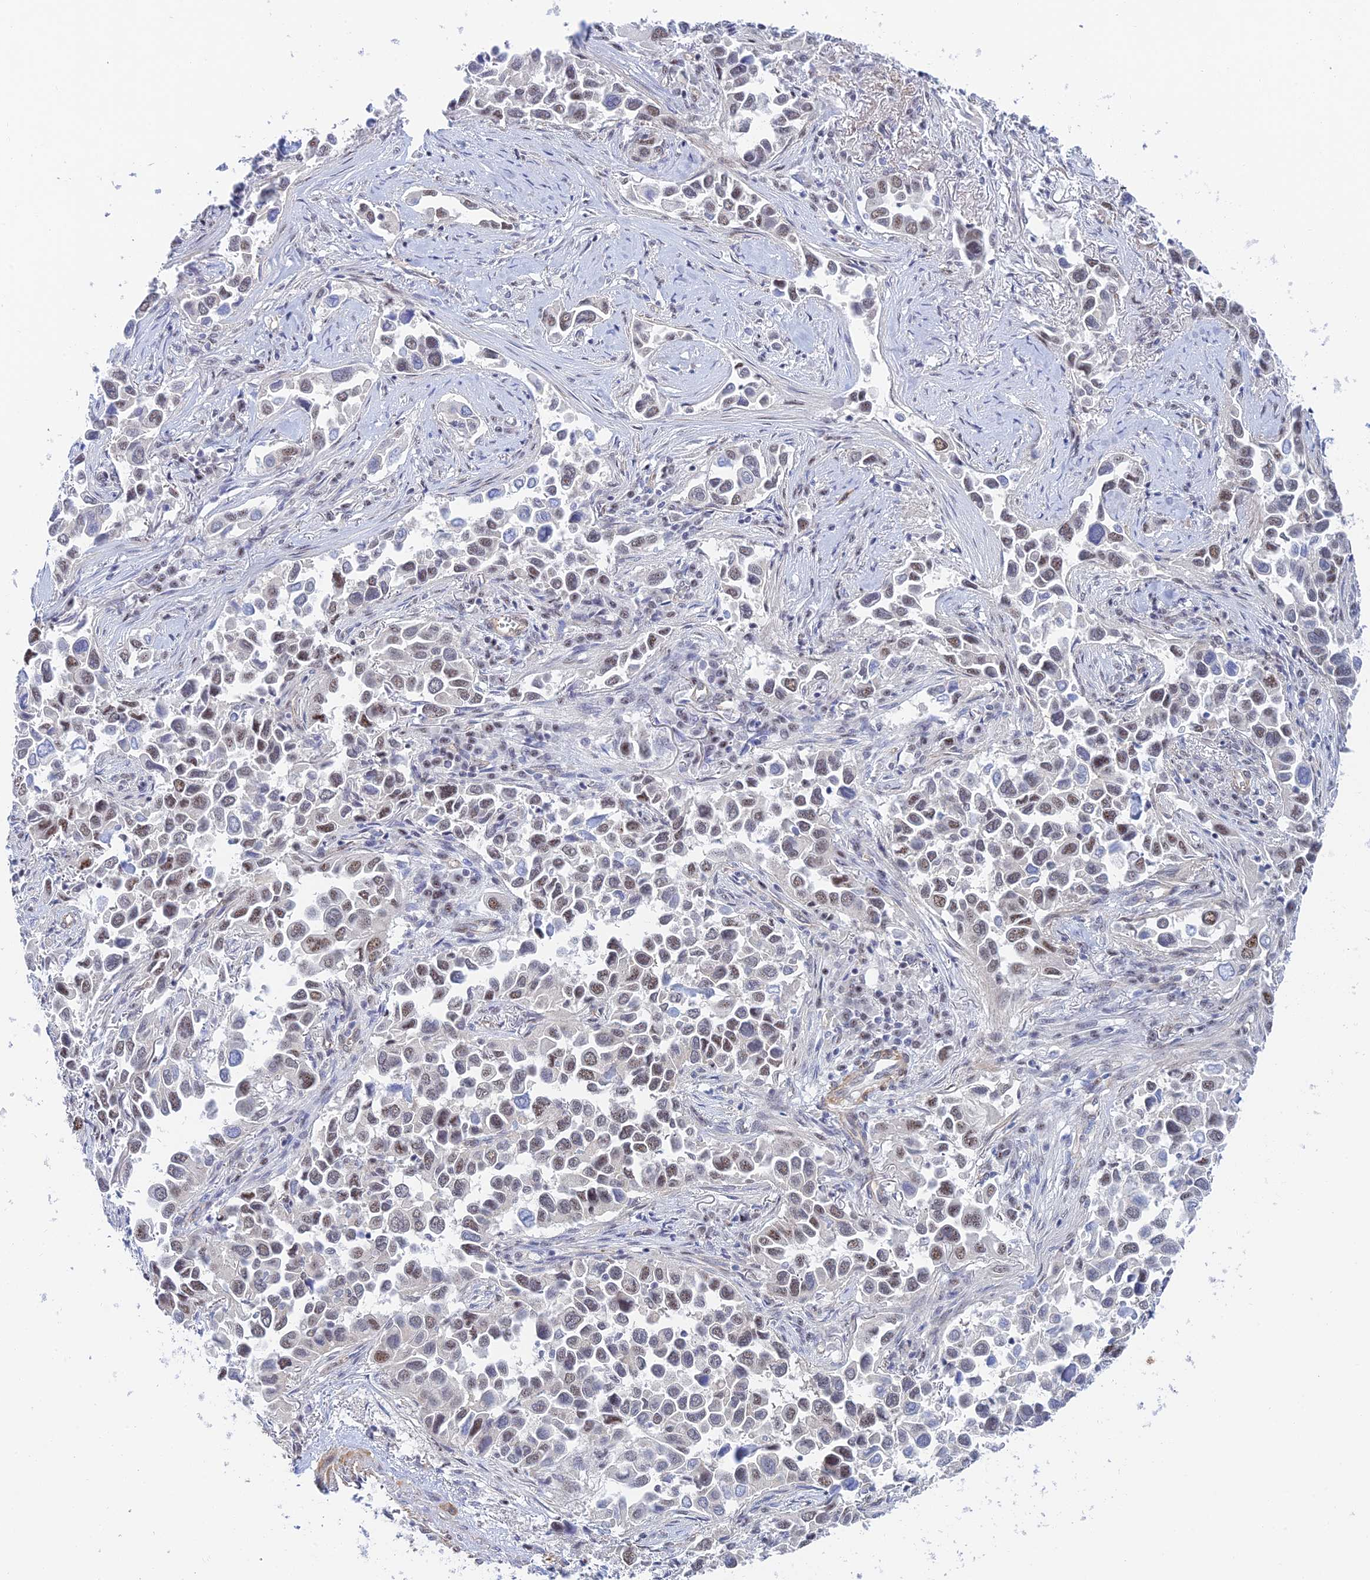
{"staining": {"intensity": "moderate", "quantity": "25%-75%", "location": "nuclear"}, "tissue": "lung cancer", "cell_type": "Tumor cells", "image_type": "cancer", "snomed": [{"axis": "morphology", "description": "Adenocarcinoma, NOS"}, {"axis": "topography", "description": "Lung"}], "caption": "Tumor cells display medium levels of moderate nuclear expression in about 25%-75% of cells in human lung adenocarcinoma.", "gene": "CFAP92", "patient": {"sex": "female", "age": 76}}